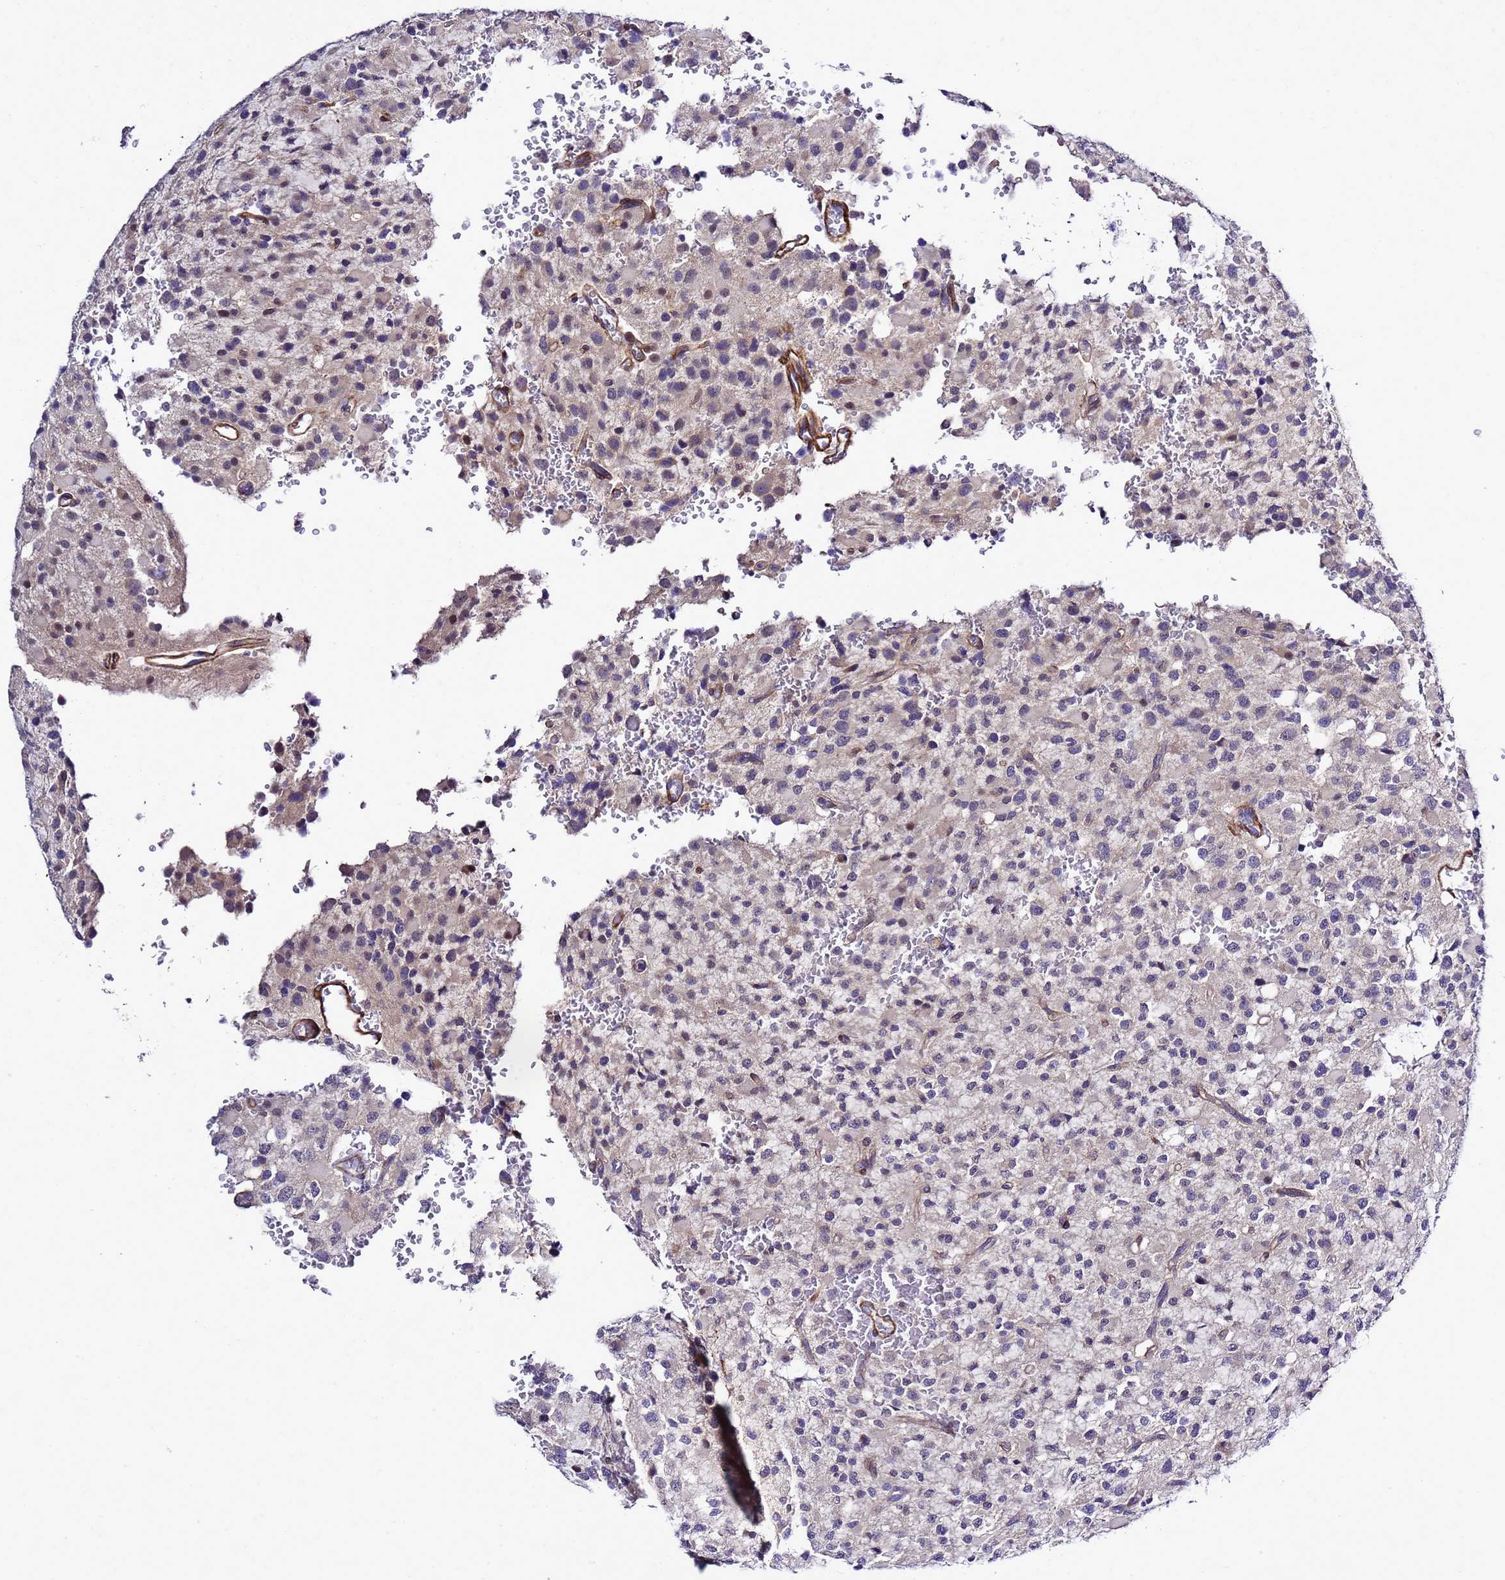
{"staining": {"intensity": "negative", "quantity": "none", "location": "none"}, "tissue": "glioma", "cell_type": "Tumor cells", "image_type": "cancer", "snomed": [{"axis": "morphology", "description": "Glioma, malignant, High grade"}, {"axis": "topography", "description": "Brain"}], "caption": "A photomicrograph of human malignant glioma (high-grade) is negative for staining in tumor cells.", "gene": "GZF1", "patient": {"sex": "male", "age": 34}}